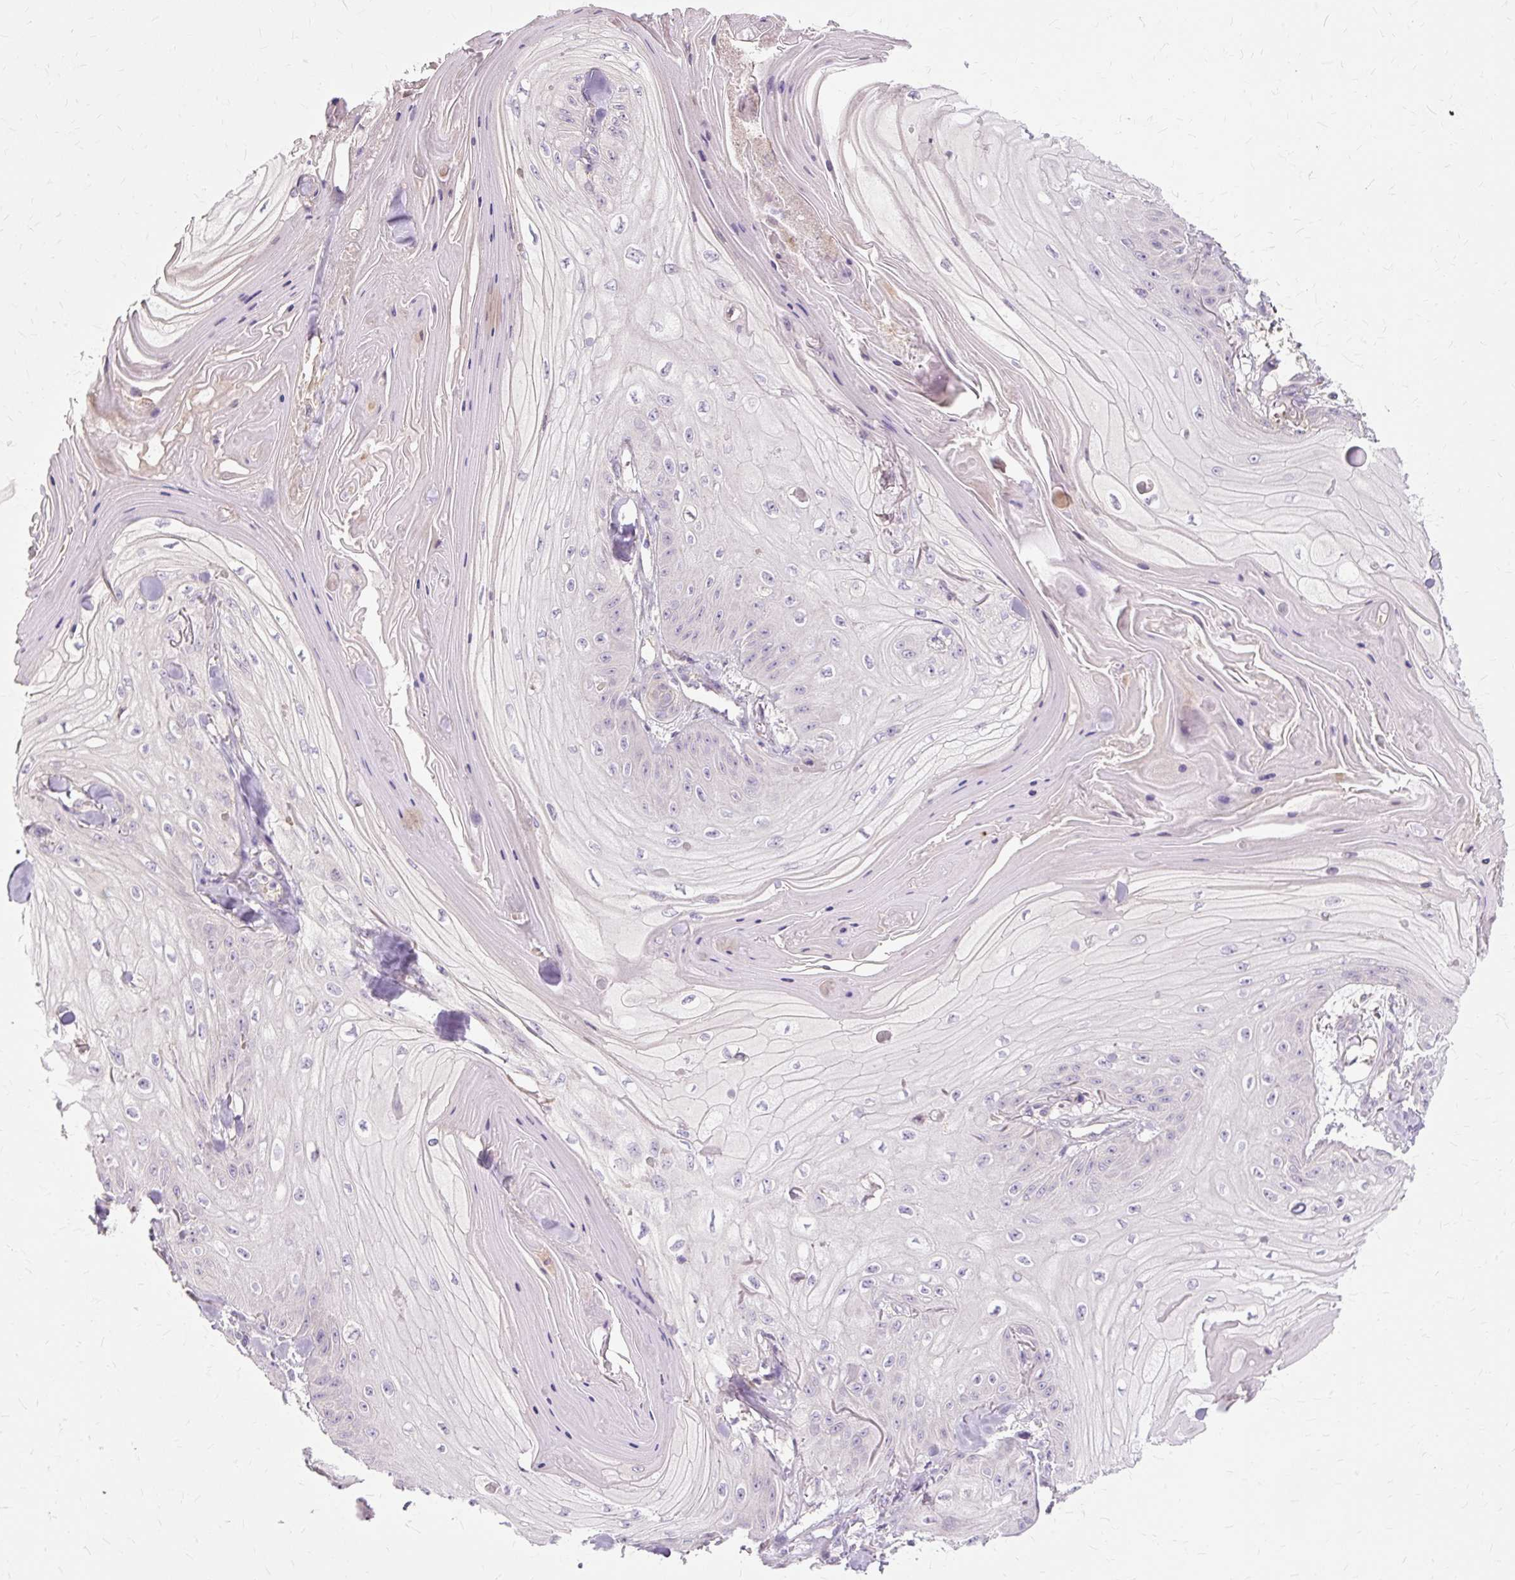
{"staining": {"intensity": "negative", "quantity": "none", "location": "none"}, "tissue": "skin cancer", "cell_type": "Tumor cells", "image_type": "cancer", "snomed": [{"axis": "morphology", "description": "Squamous cell carcinoma, NOS"}, {"axis": "topography", "description": "Skin"}], "caption": "This is an immunohistochemistry micrograph of human skin squamous cell carcinoma. There is no positivity in tumor cells.", "gene": "TSPAN8", "patient": {"sex": "male", "age": 74}}